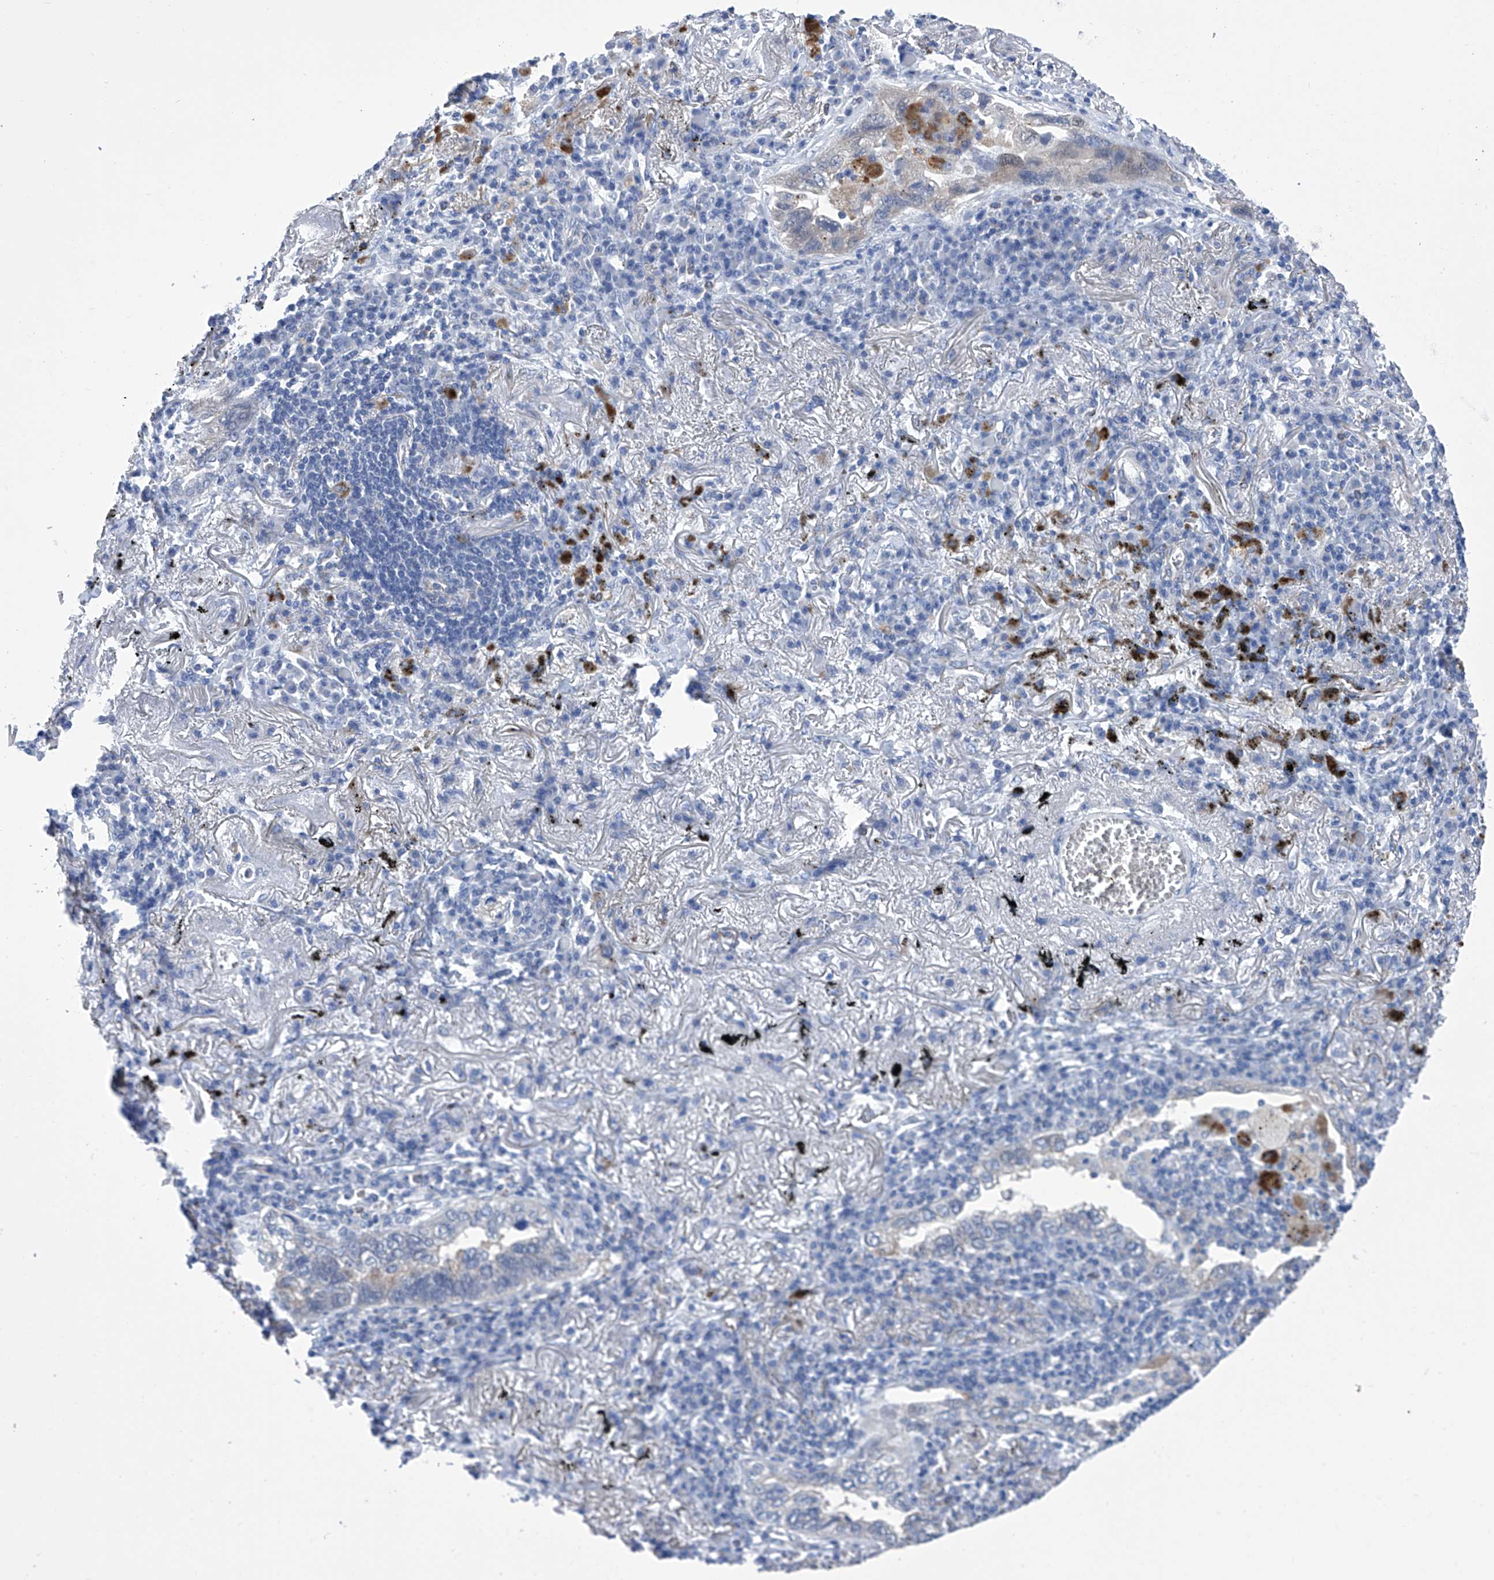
{"staining": {"intensity": "negative", "quantity": "none", "location": "none"}, "tissue": "lung cancer", "cell_type": "Tumor cells", "image_type": "cancer", "snomed": [{"axis": "morphology", "description": "Adenocarcinoma, NOS"}, {"axis": "topography", "description": "Lung"}], "caption": "The immunohistochemistry (IHC) photomicrograph has no significant staining in tumor cells of lung adenocarcinoma tissue. (DAB (3,3'-diaminobenzidine) immunohistochemistry, high magnification).", "gene": "IMPA2", "patient": {"sex": "male", "age": 65}}